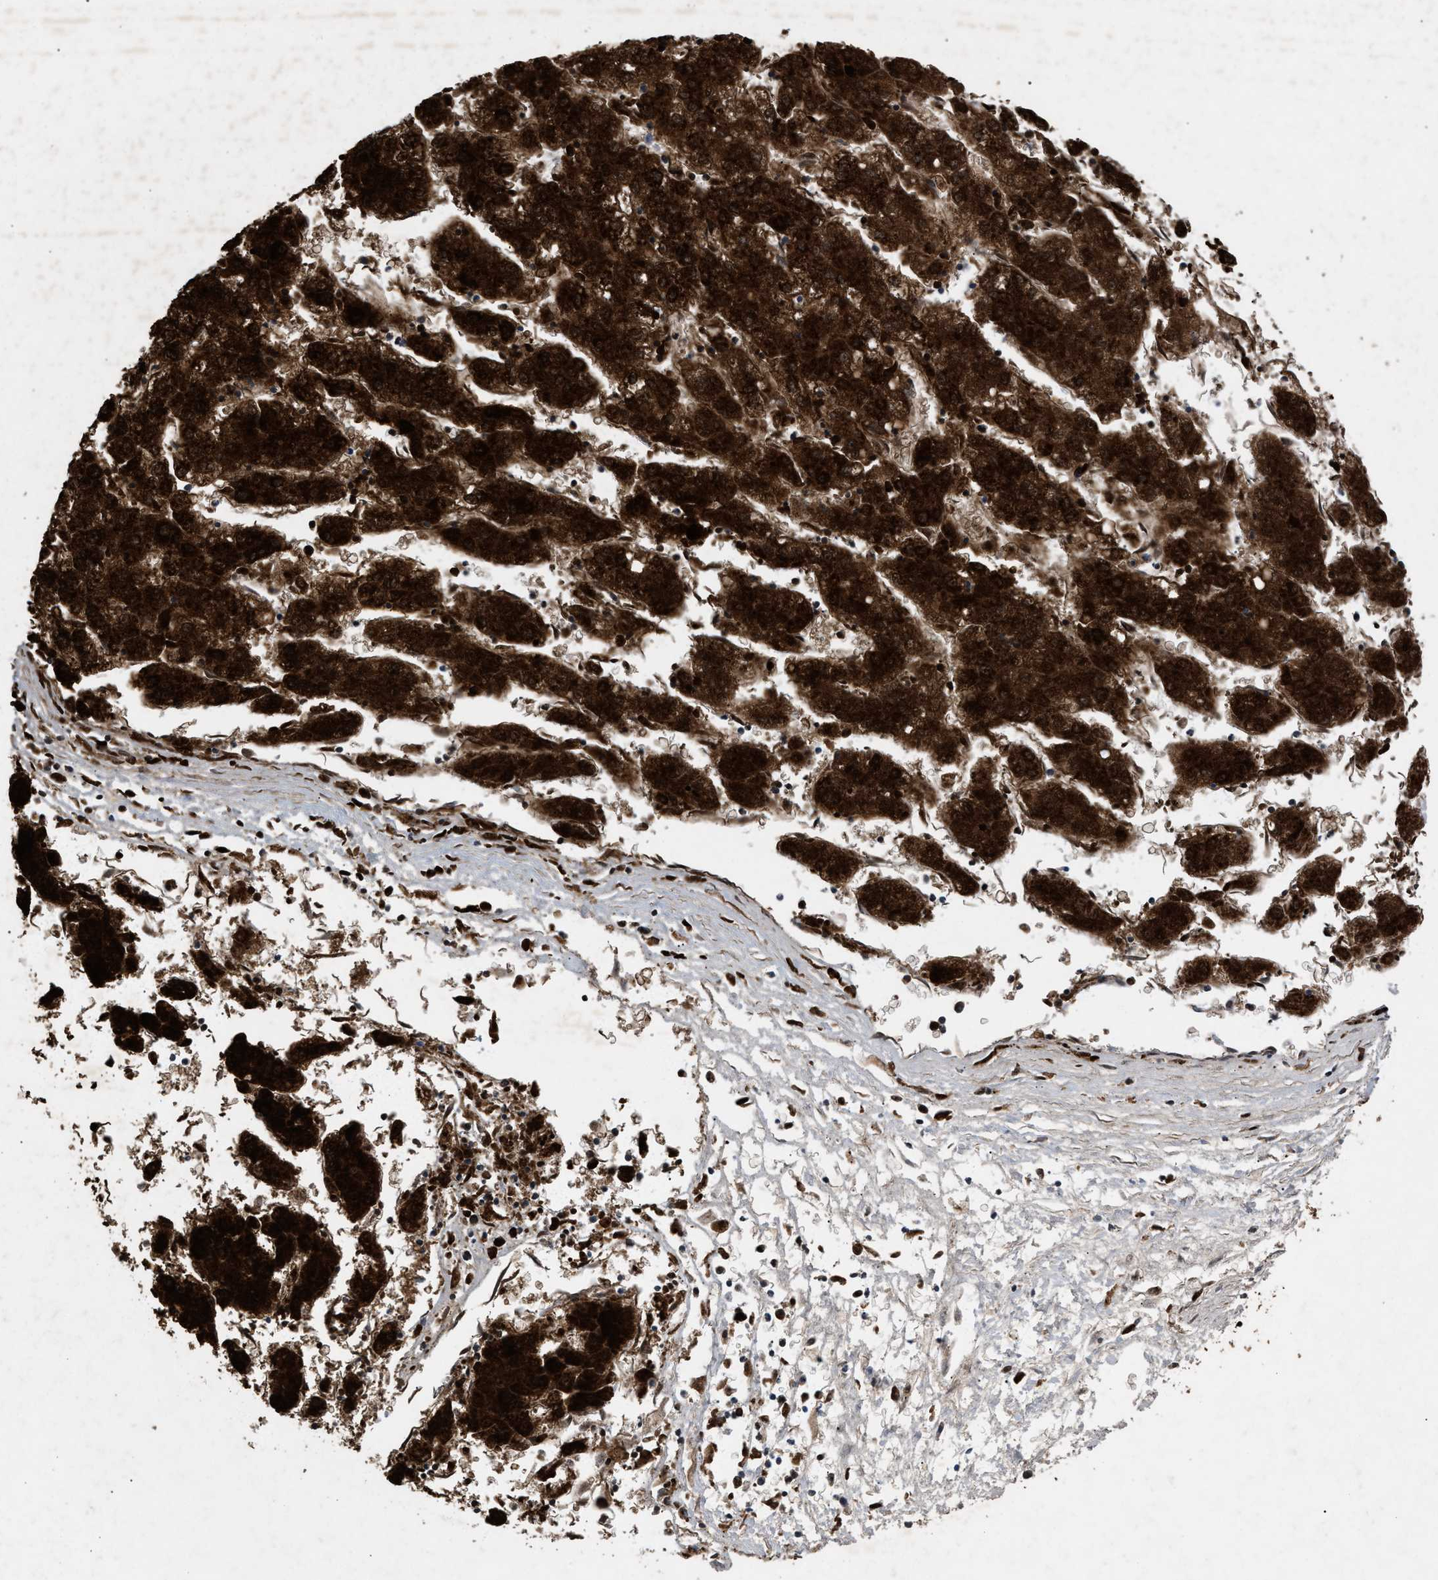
{"staining": {"intensity": "strong", "quantity": ">75%", "location": "cytoplasmic/membranous"}, "tissue": "liver cancer", "cell_type": "Tumor cells", "image_type": "cancer", "snomed": [{"axis": "morphology", "description": "Carcinoma, Hepatocellular, NOS"}, {"axis": "topography", "description": "Liver"}], "caption": "Protein expression analysis of human liver cancer reveals strong cytoplasmic/membranous positivity in about >75% of tumor cells. Immunohistochemistry stains the protein of interest in brown and the nuclei are stained blue.", "gene": "GCC1", "patient": {"sex": "male", "age": 72}}